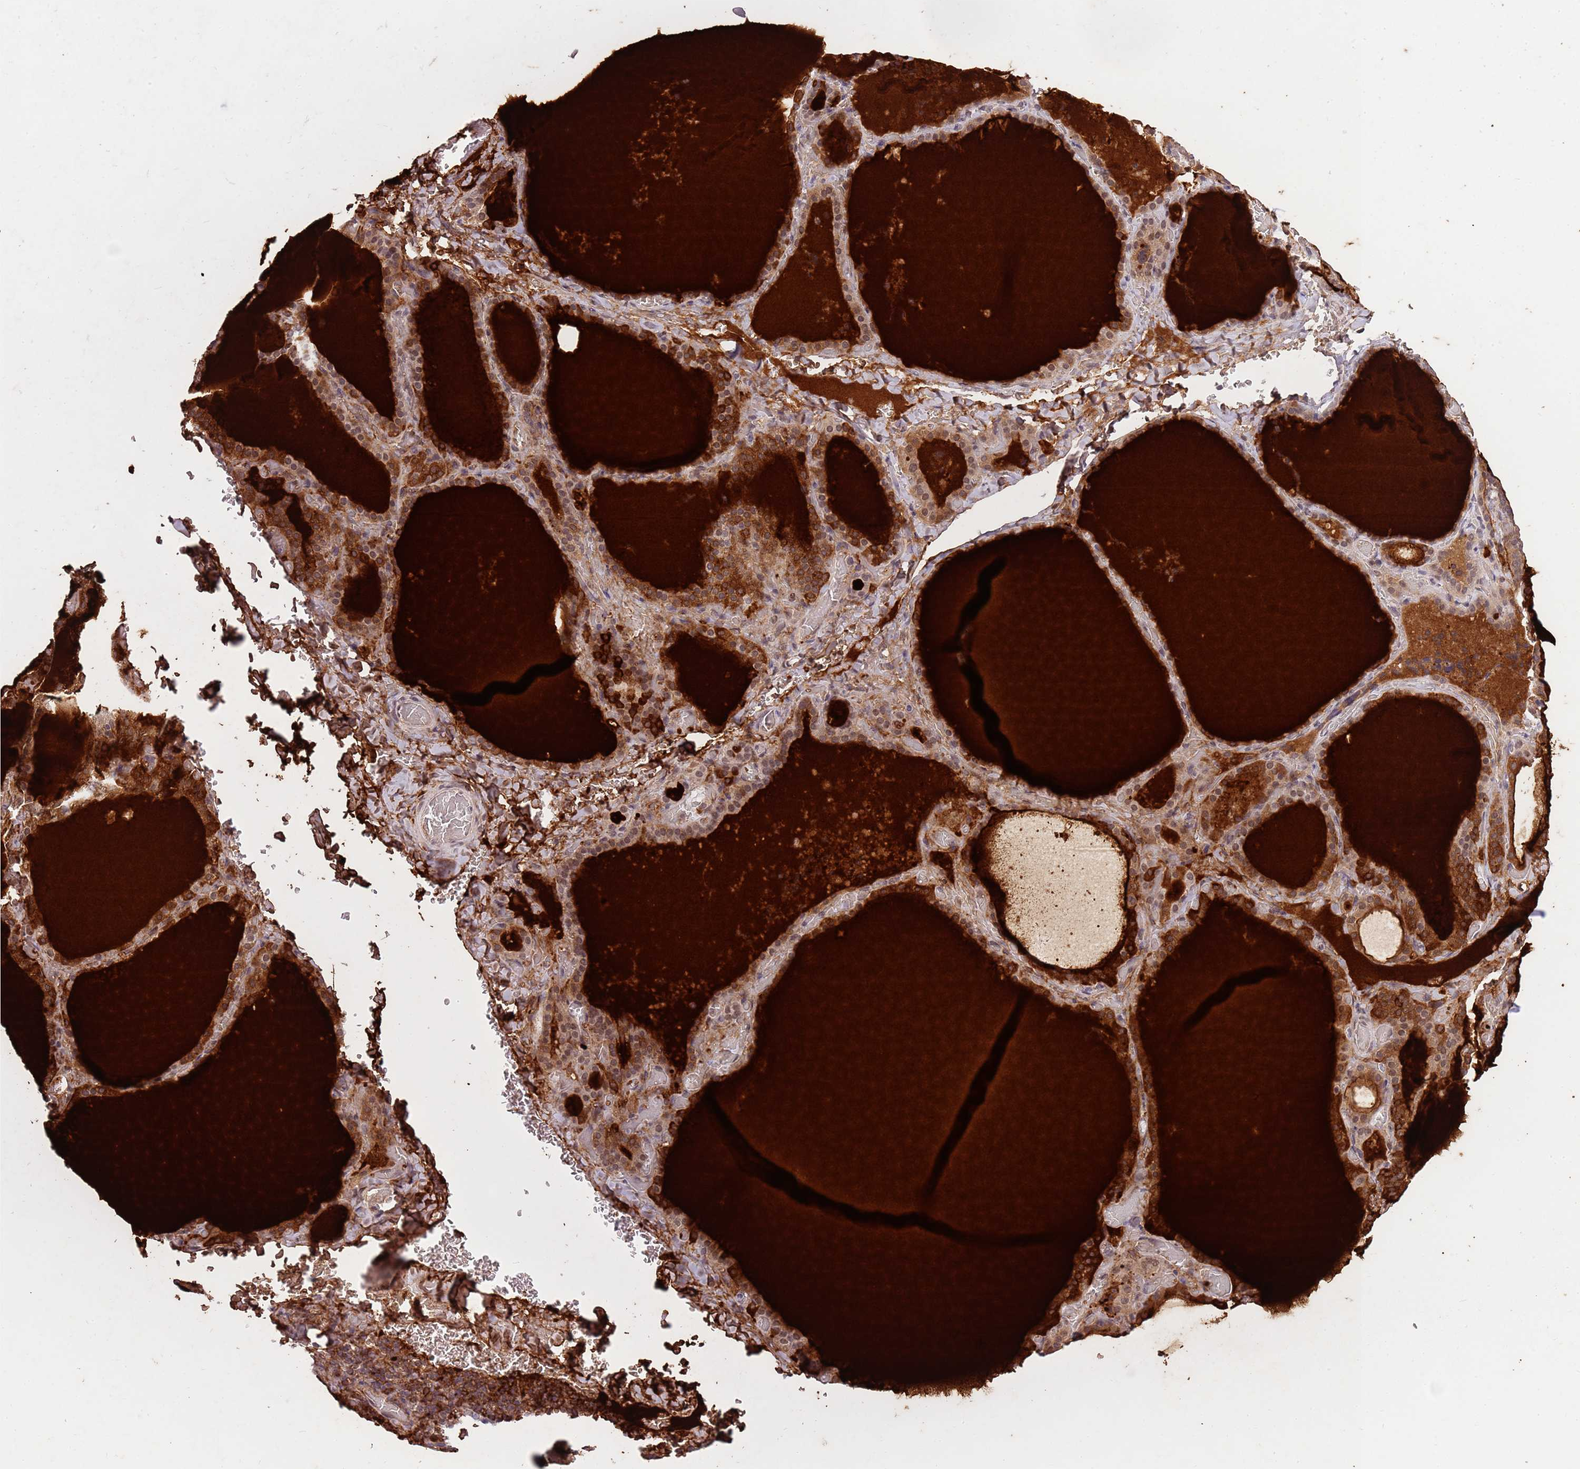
{"staining": {"intensity": "strong", "quantity": "25%-75%", "location": "cytoplasmic/membranous"}, "tissue": "thyroid gland", "cell_type": "Glandular cells", "image_type": "normal", "snomed": [{"axis": "morphology", "description": "Normal tissue, NOS"}, {"axis": "topography", "description": "Thyroid gland"}], "caption": "Approximately 25%-75% of glandular cells in unremarkable thyroid gland show strong cytoplasmic/membranous protein positivity as visualized by brown immunohistochemical staining.", "gene": "FAM120AOS", "patient": {"sex": "female", "age": 39}}